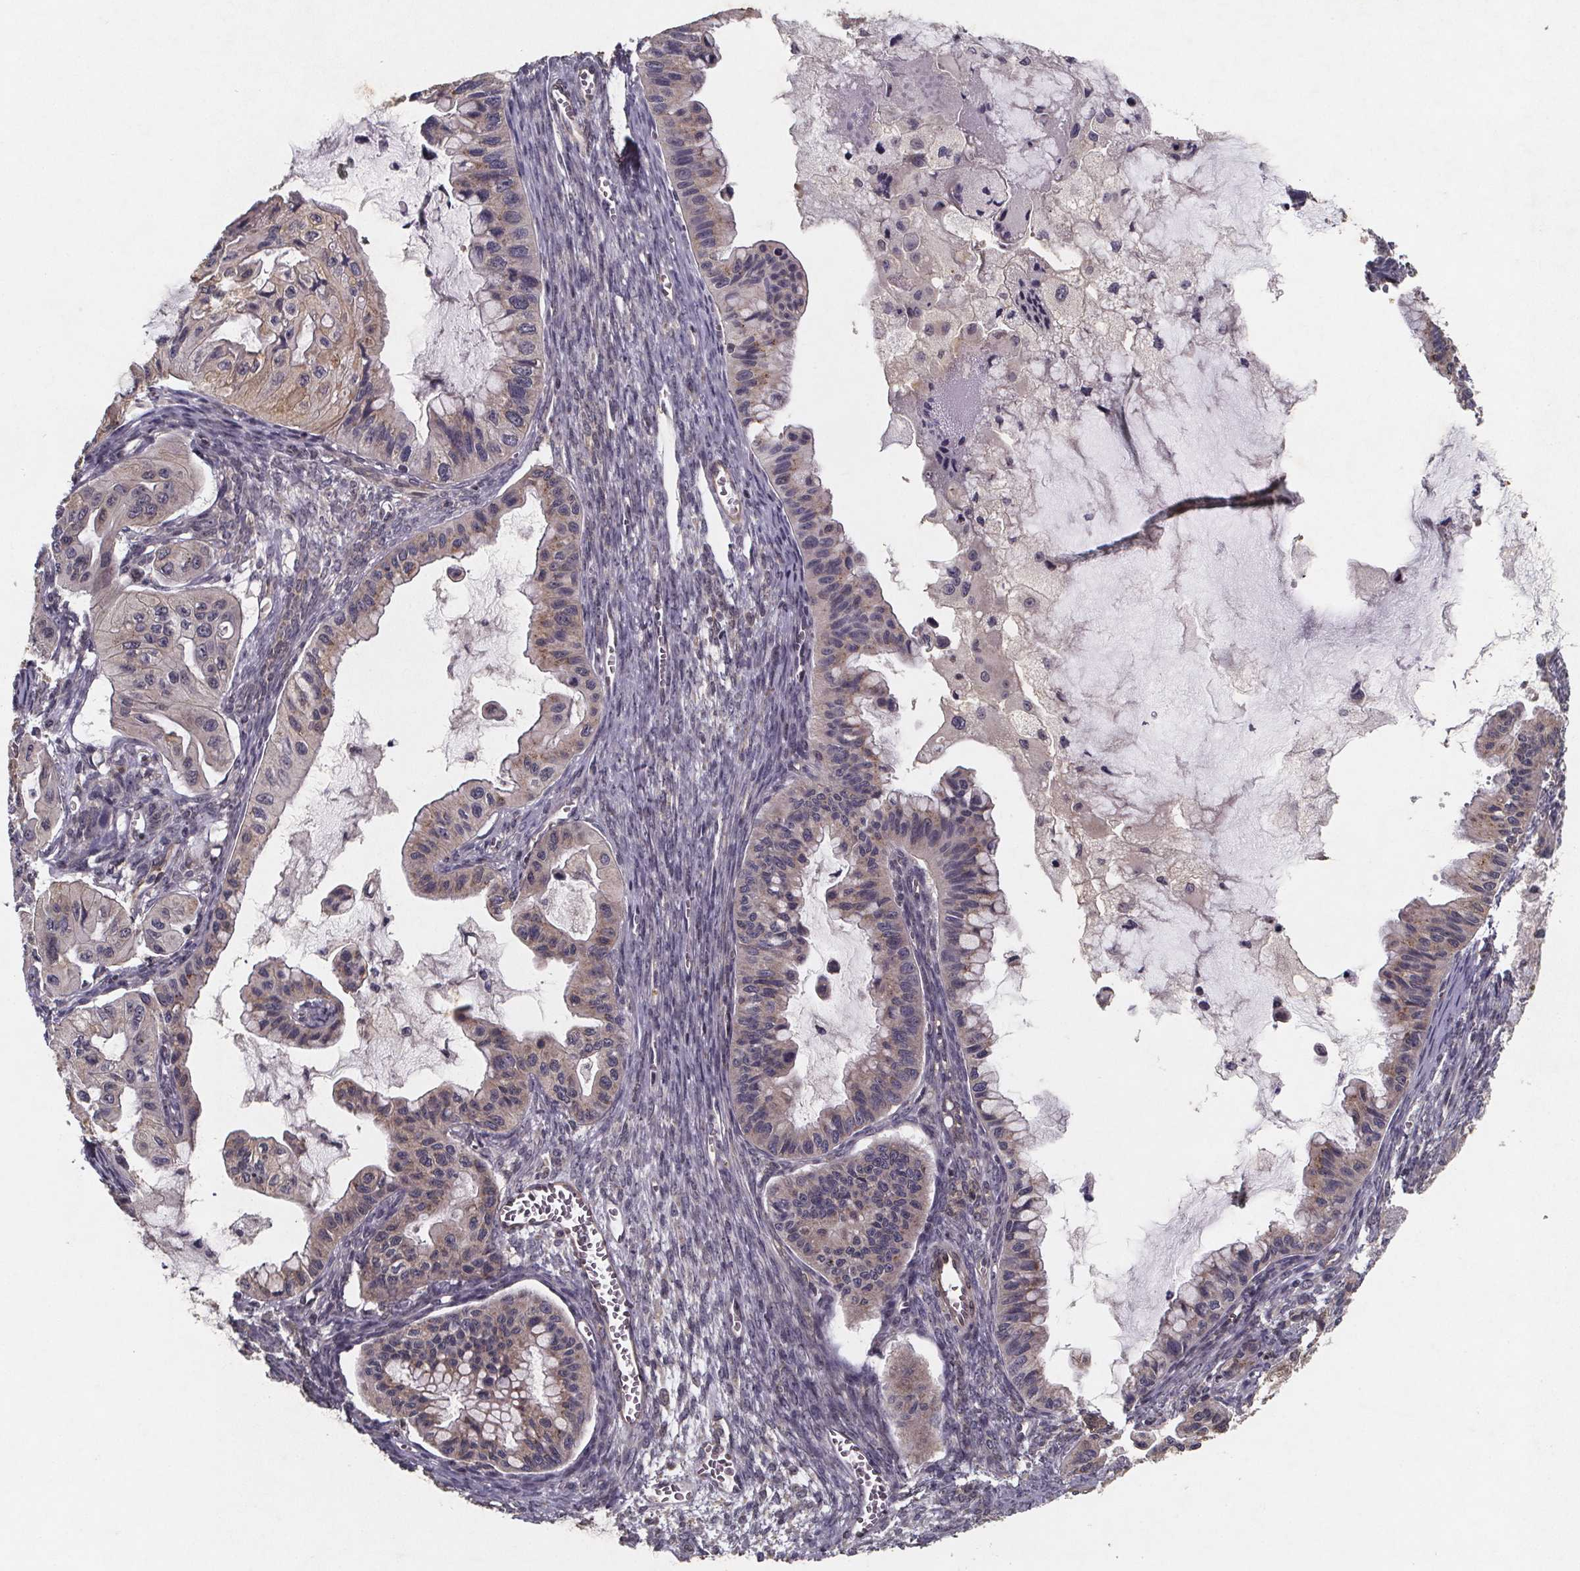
{"staining": {"intensity": "weak", "quantity": "<25%", "location": "cytoplasmic/membranous"}, "tissue": "ovarian cancer", "cell_type": "Tumor cells", "image_type": "cancer", "snomed": [{"axis": "morphology", "description": "Cystadenocarcinoma, mucinous, NOS"}, {"axis": "topography", "description": "Ovary"}], "caption": "This is an IHC micrograph of ovarian mucinous cystadenocarcinoma. There is no expression in tumor cells.", "gene": "PIERCE2", "patient": {"sex": "female", "age": 72}}